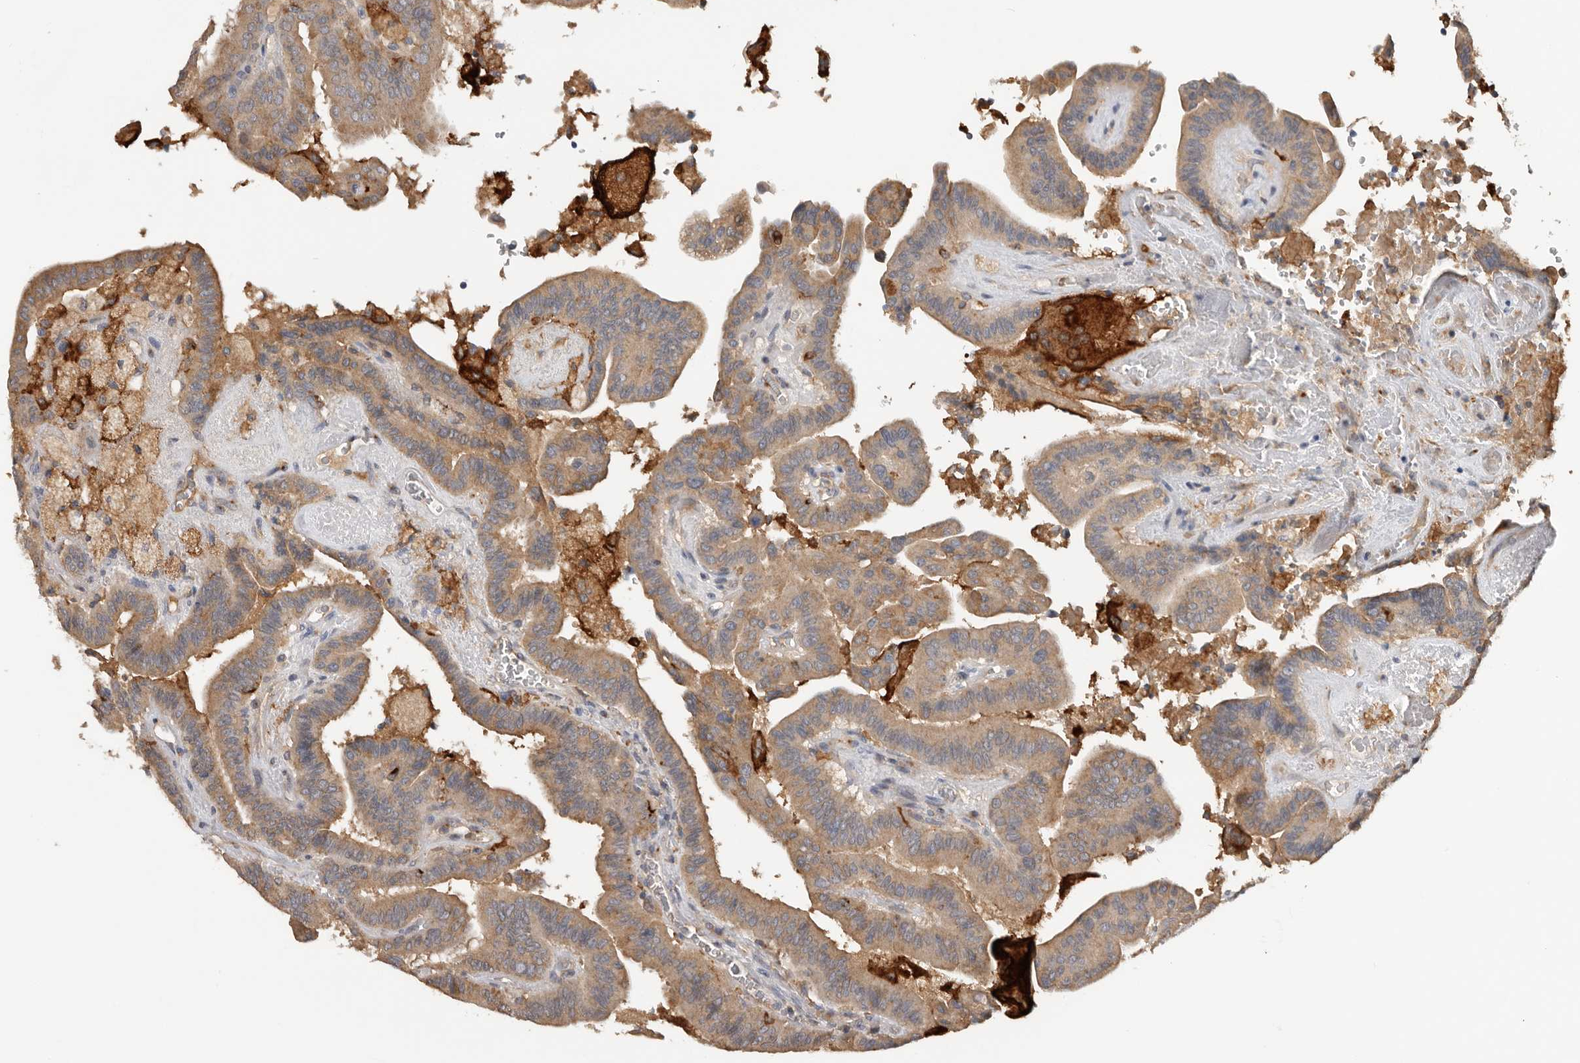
{"staining": {"intensity": "moderate", "quantity": ">75%", "location": "cytoplasmic/membranous"}, "tissue": "thyroid cancer", "cell_type": "Tumor cells", "image_type": "cancer", "snomed": [{"axis": "morphology", "description": "Papillary adenocarcinoma, NOS"}, {"axis": "topography", "description": "Thyroid gland"}], "caption": "Tumor cells show medium levels of moderate cytoplasmic/membranous staining in approximately >75% of cells in human thyroid cancer (papillary adenocarcinoma).", "gene": "TFRC", "patient": {"sex": "male", "age": 33}}